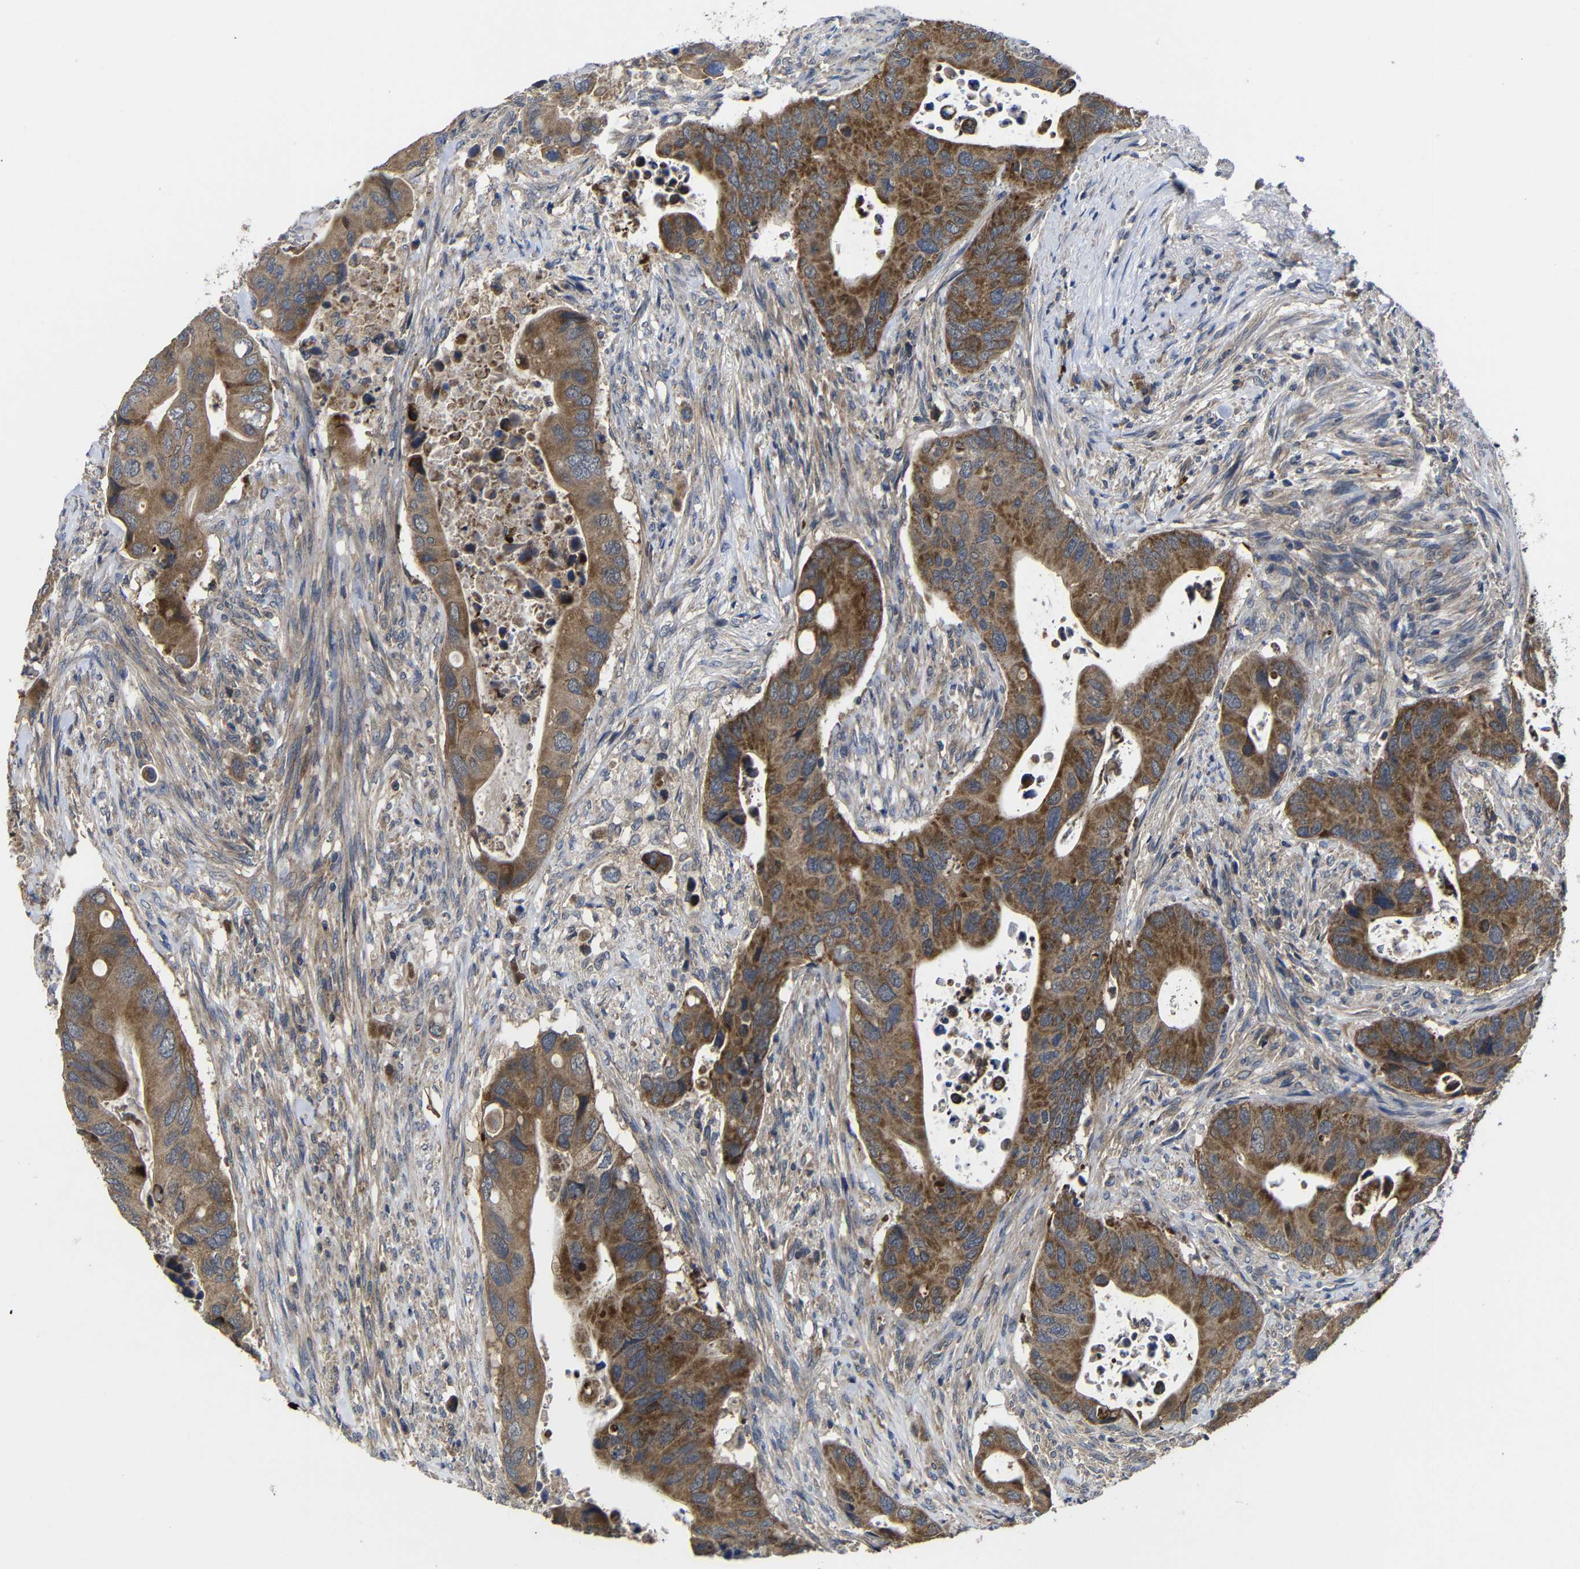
{"staining": {"intensity": "moderate", "quantity": ">75%", "location": "cytoplasmic/membranous"}, "tissue": "colorectal cancer", "cell_type": "Tumor cells", "image_type": "cancer", "snomed": [{"axis": "morphology", "description": "Adenocarcinoma, NOS"}, {"axis": "topography", "description": "Rectum"}], "caption": "Moderate cytoplasmic/membranous staining for a protein is seen in approximately >75% of tumor cells of colorectal cancer using immunohistochemistry (IHC).", "gene": "LPAR5", "patient": {"sex": "female", "age": 57}}